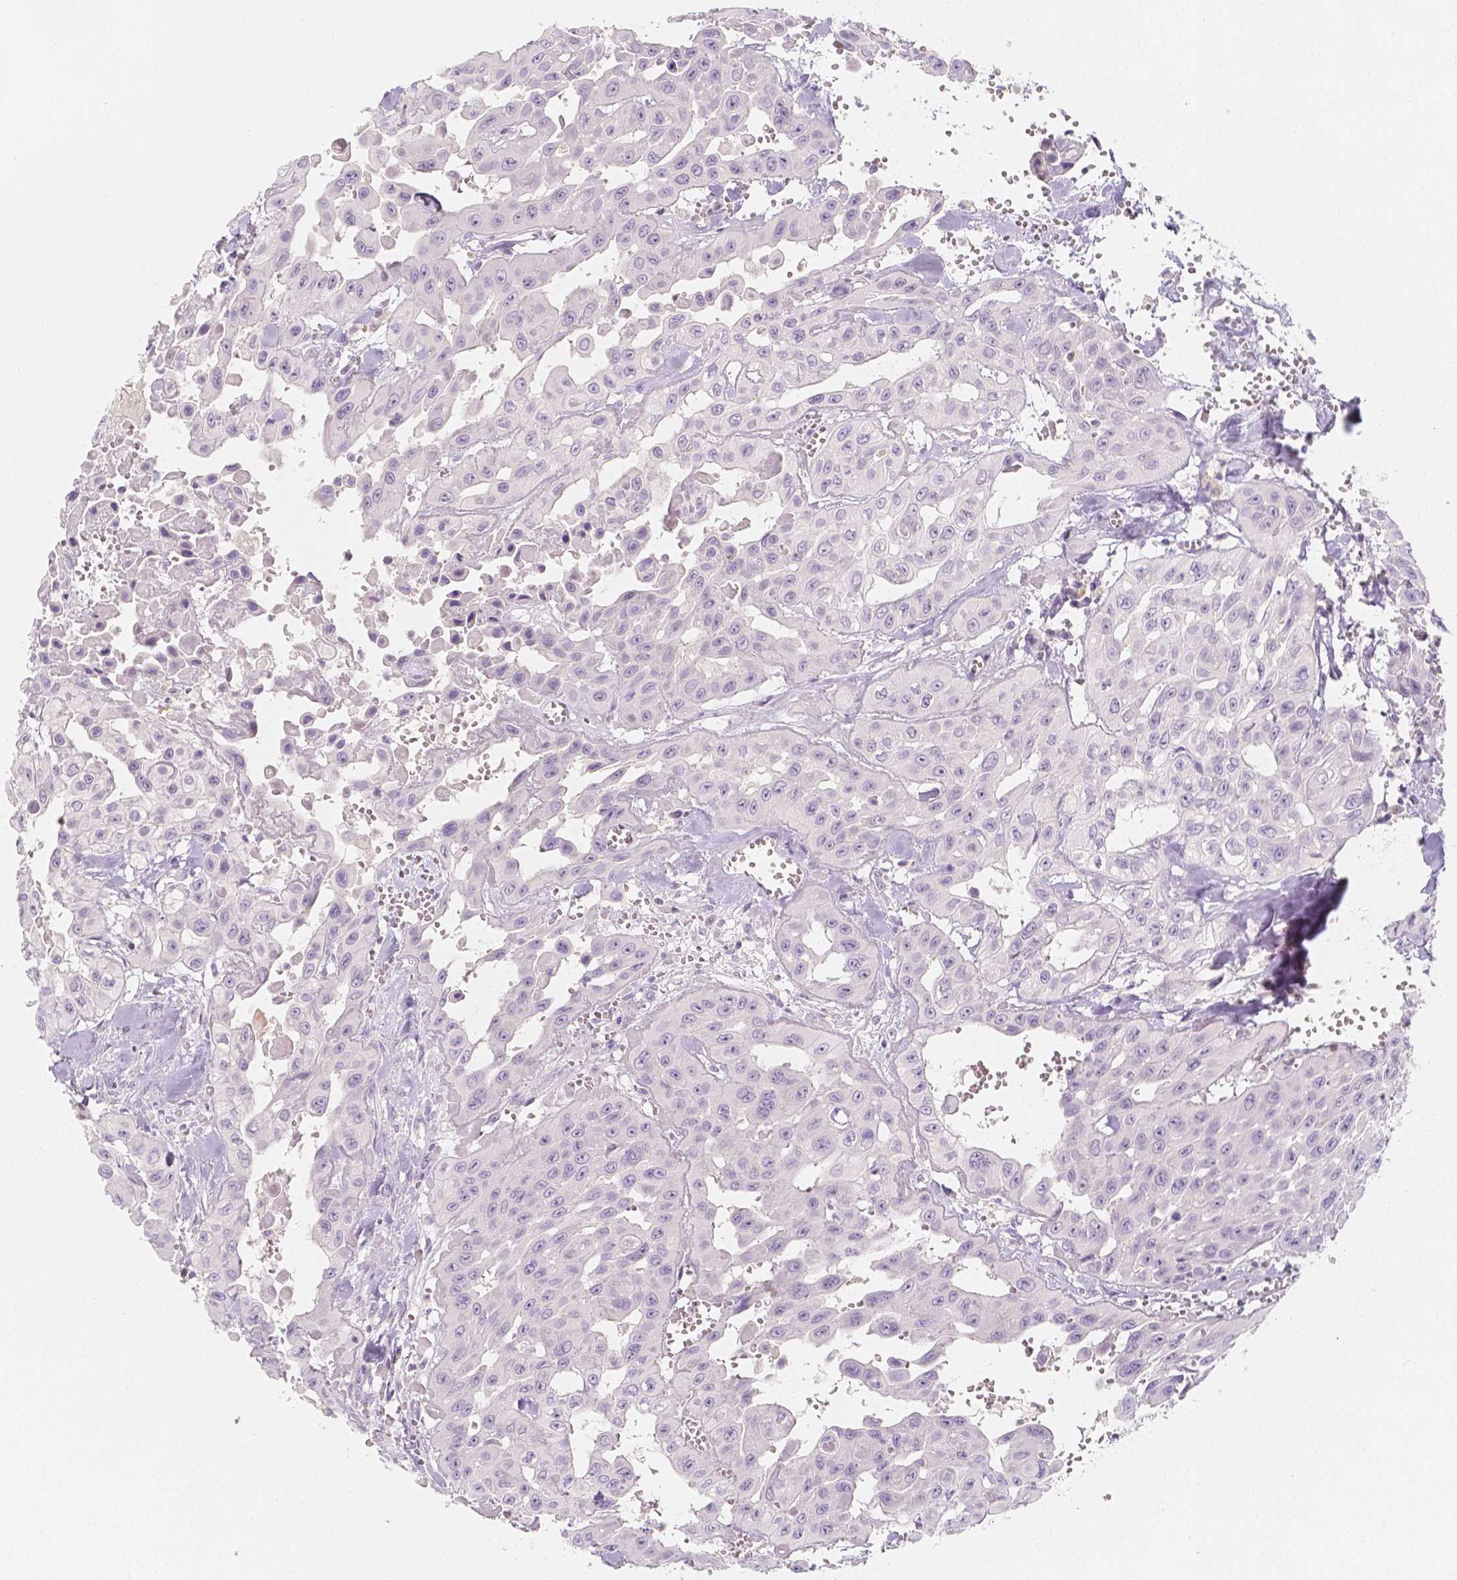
{"staining": {"intensity": "negative", "quantity": "none", "location": "none"}, "tissue": "head and neck cancer", "cell_type": "Tumor cells", "image_type": "cancer", "snomed": [{"axis": "morphology", "description": "Adenocarcinoma, NOS"}, {"axis": "topography", "description": "Head-Neck"}], "caption": "DAB (3,3'-diaminobenzidine) immunohistochemical staining of human head and neck cancer displays no significant positivity in tumor cells. (Stains: DAB immunohistochemistry with hematoxylin counter stain, Microscopy: brightfield microscopy at high magnification).", "gene": "BATF", "patient": {"sex": "male", "age": 73}}